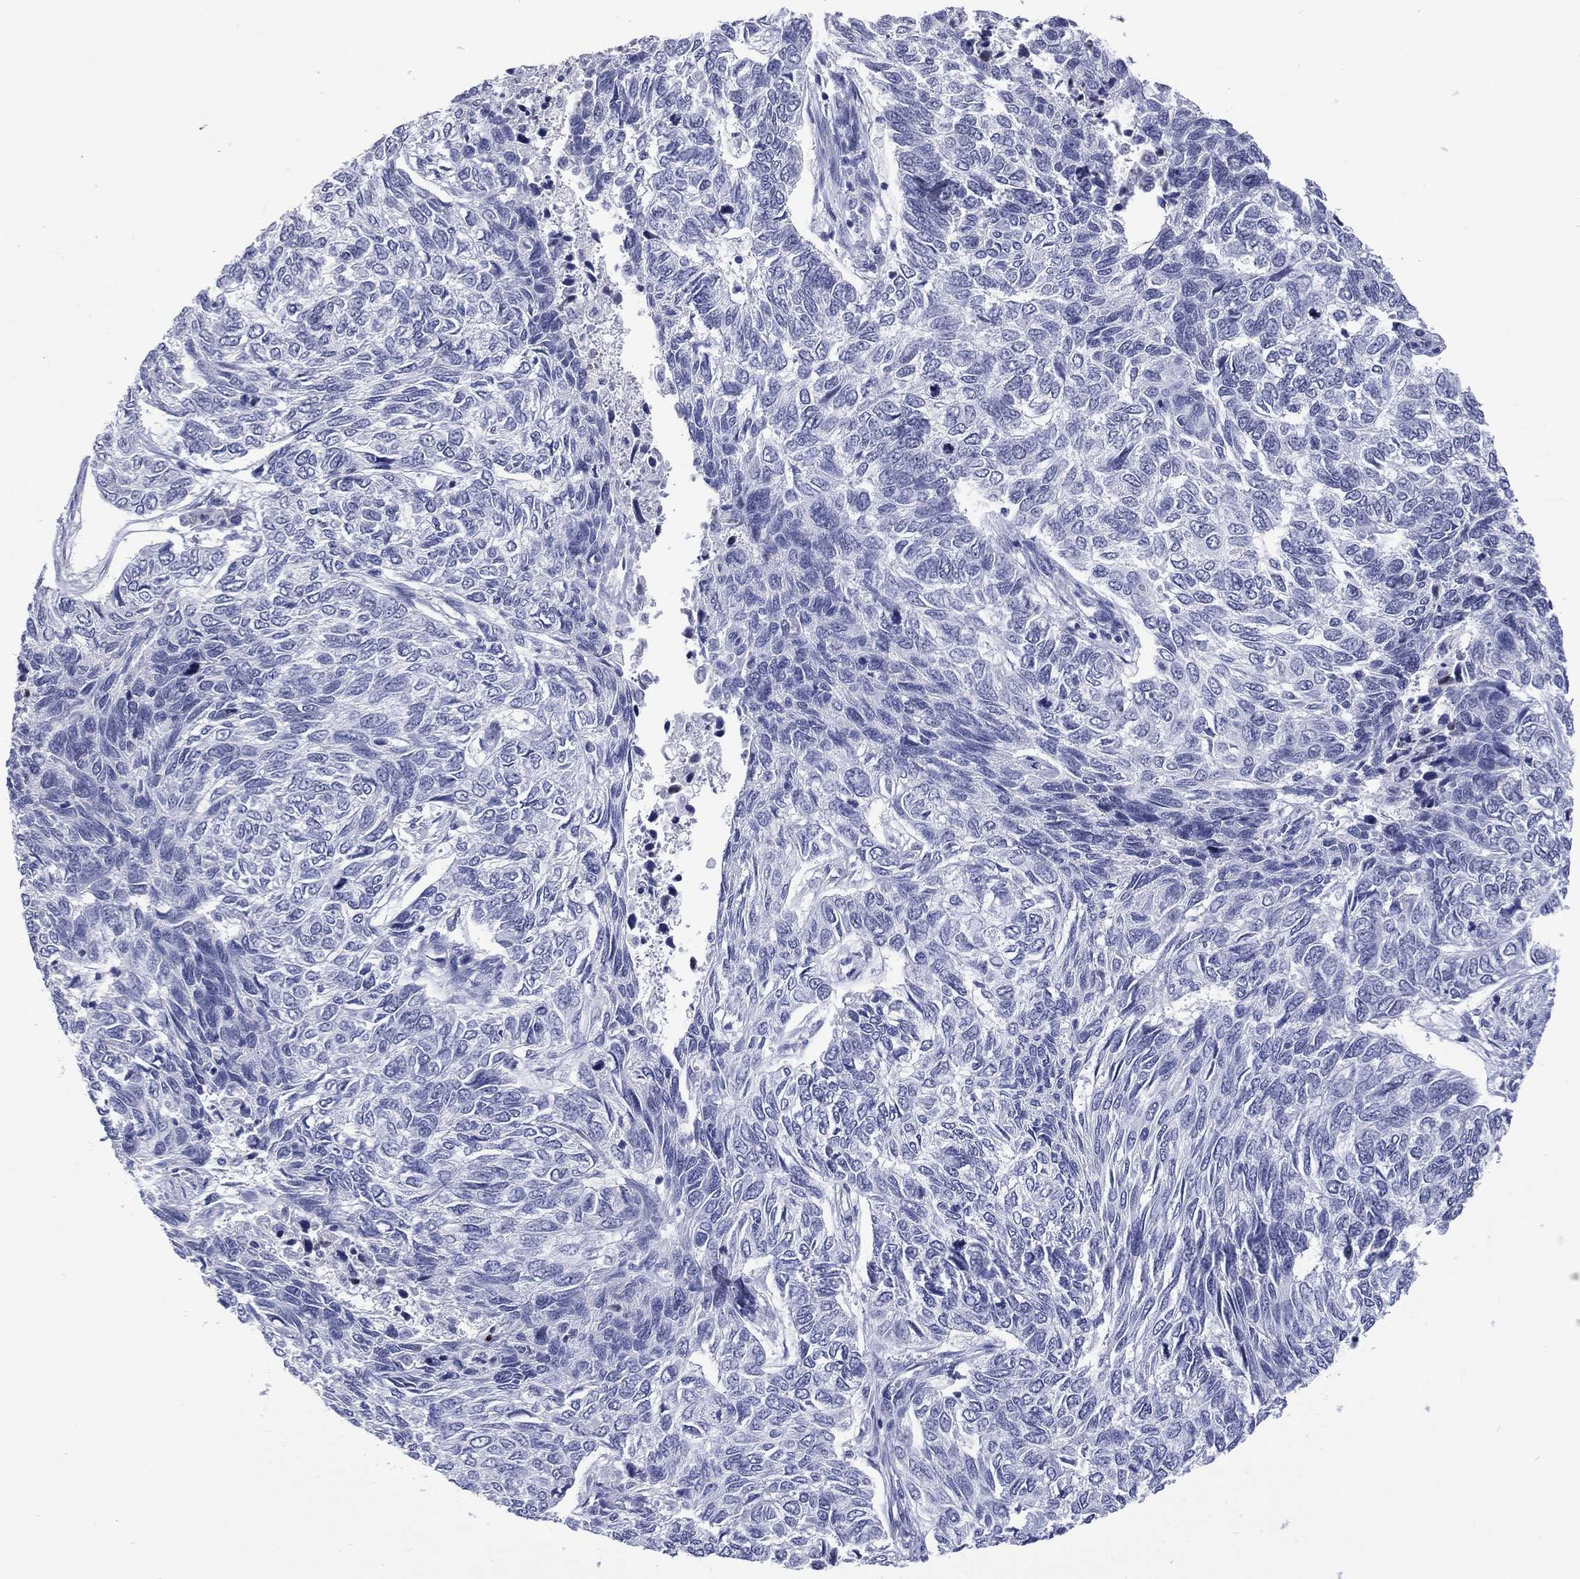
{"staining": {"intensity": "negative", "quantity": "none", "location": "none"}, "tissue": "skin cancer", "cell_type": "Tumor cells", "image_type": "cancer", "snomed": [{"axis": "morphology", "description": "Basal cell carcinoma"}, {"axis": "topography", "description": "Skin"}], "caption": "High power microscopy histopathology image of an immunohistochemistry (IHC) photomicrograph of skin cancer, revealing no significant positivity in tumor cells. (DAB (3,3'-diaminobenzidine) IHC with hematoxylin counter stain).", "gene": "SSX1", "patient": {"sex": "female", "age": 65}}